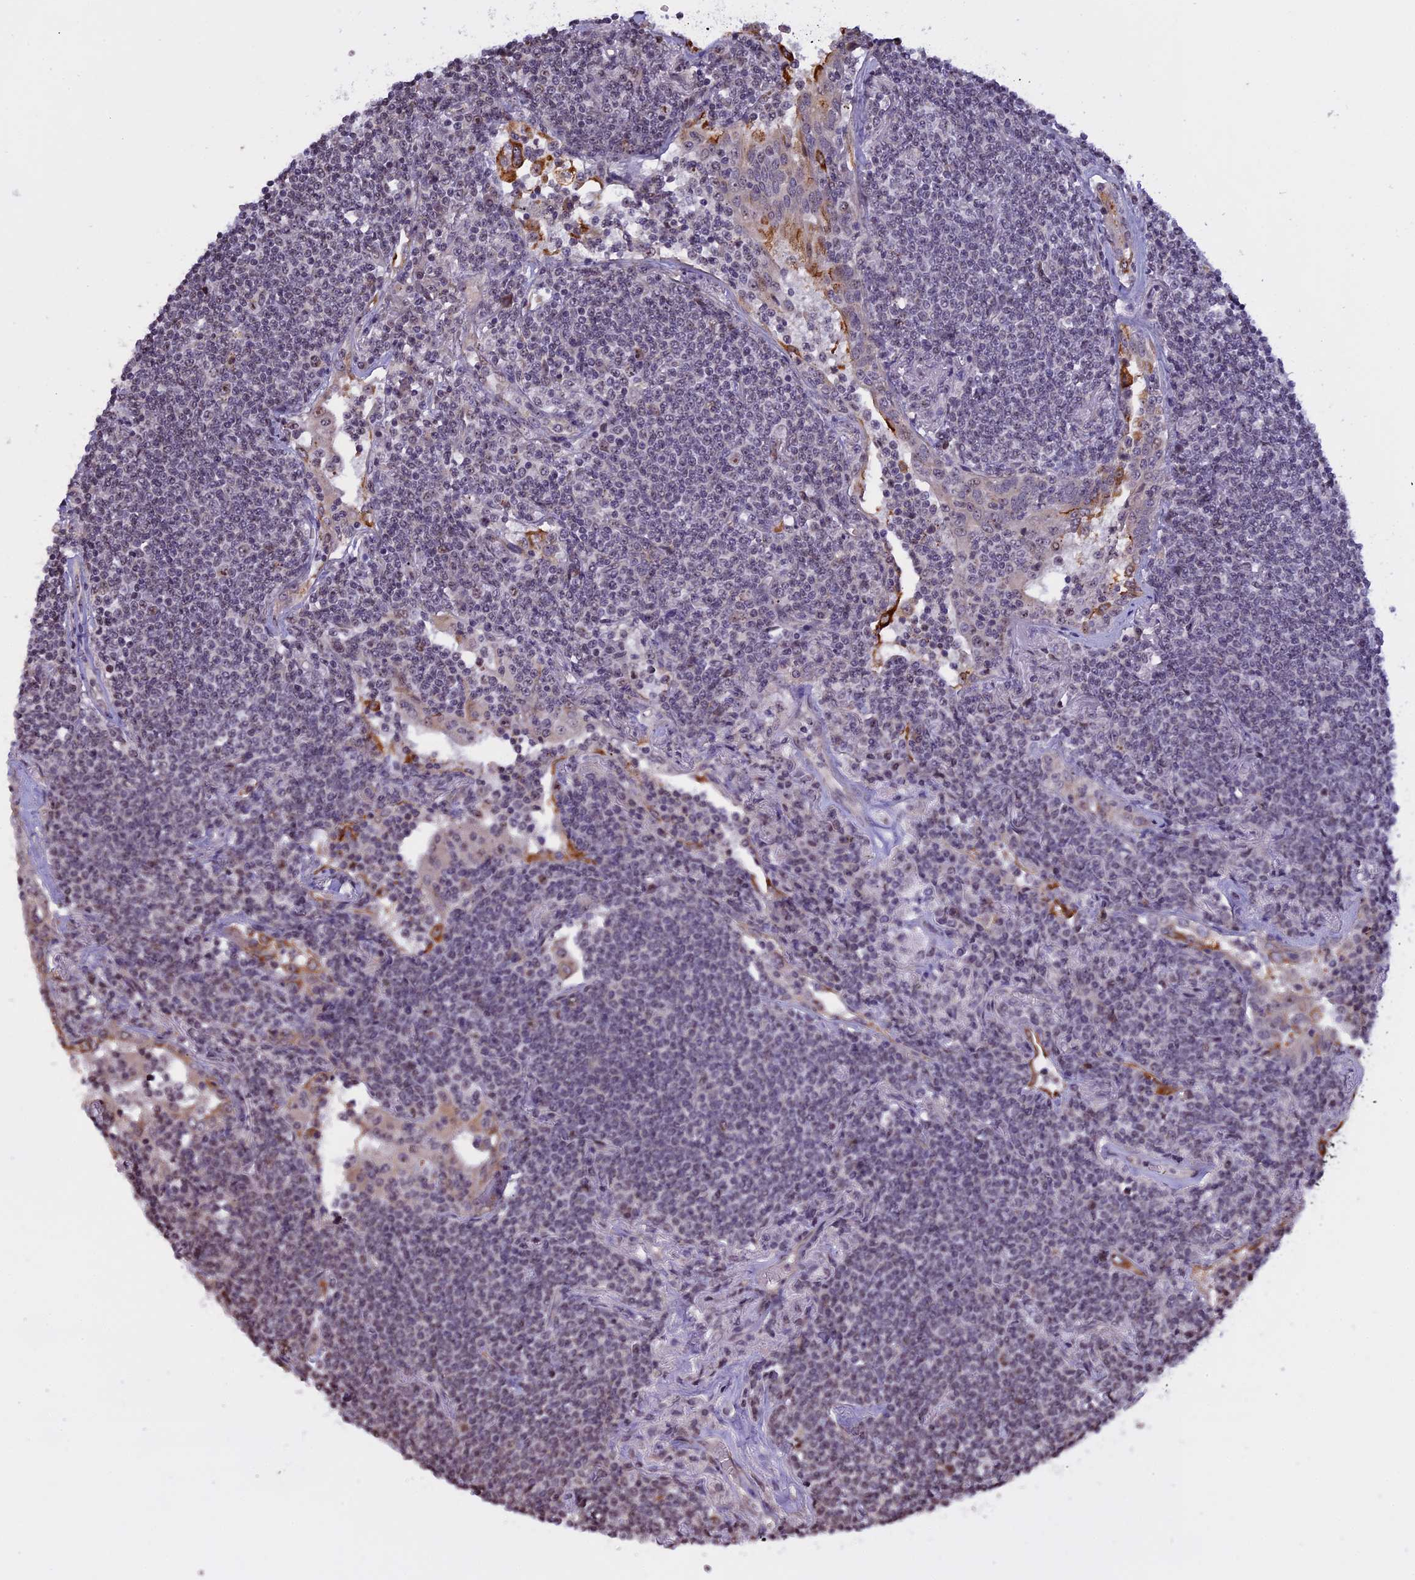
{"staining": {"intensity": "weak", "quantity": "<25%", "location": "nuclear"}, "tissue": "lymphoma", "cell_type": "Tumor cells", "image_type": "cancer", "snomed": [{"axis": "morphology", "description": "Malignant lymphoma, non-Hodgkin's type, Low grade"}, {"axis": "topography", "description": "Lung"}], "caption": "The micrograph displays no staining of tumor cells in malignant lymphoma, non-Hodgkin's type (low-grade).", "gene": "MGA", "patient": {"sex": "female", "age": 71}}